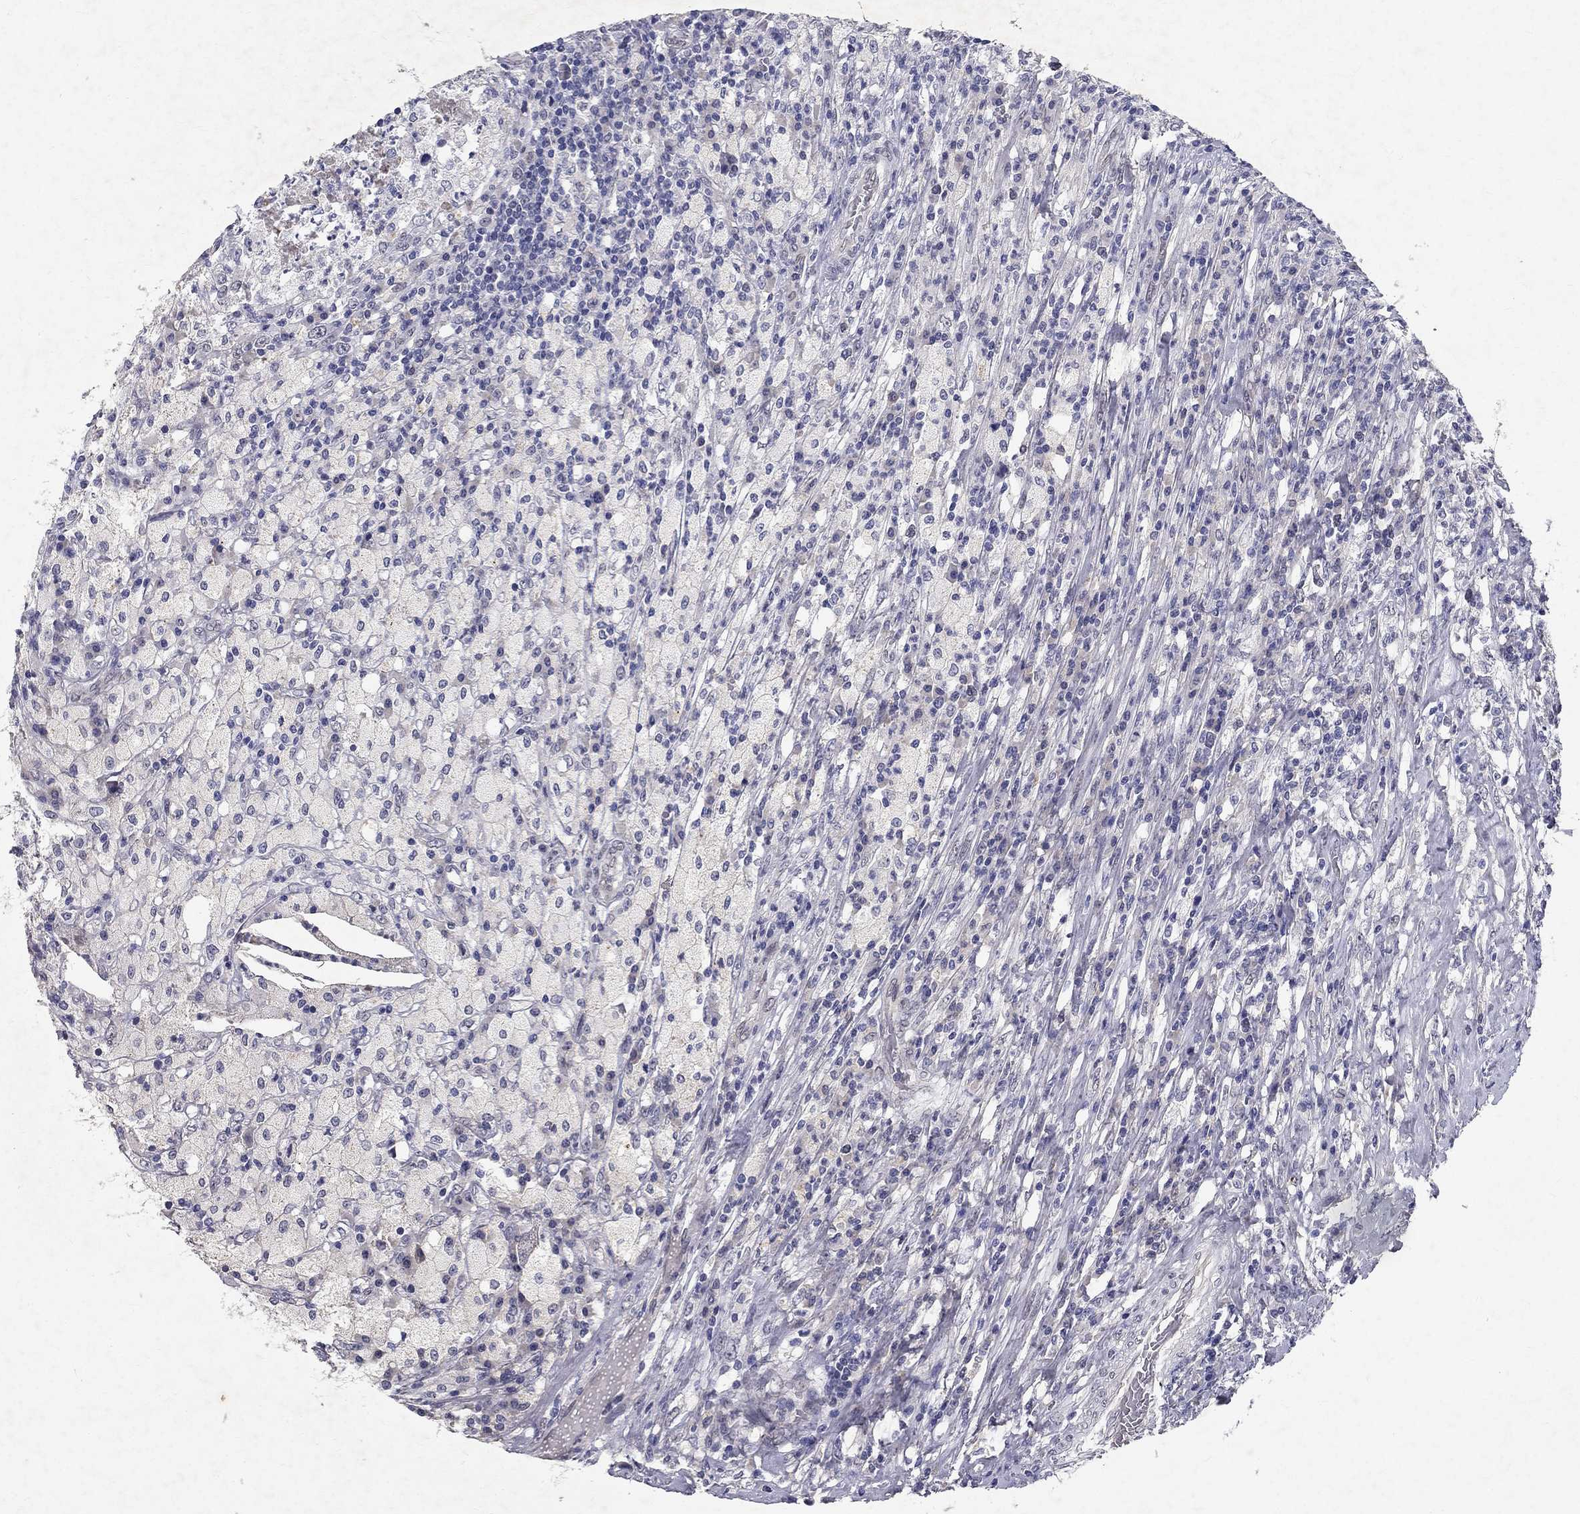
{"staining": {"intensity": "negative", "quantity": "none", "location": "none"}, "tissue": "testis cancer", "cell_type": "Tumor cells", "image_type": "cancer", "snomed": [{"axis": "morphology", "description": "Necrosis, NOS"}, {"axis": "morphology", "description": "Carcinoma, Embryonal, NOS"}, {"axis": "topography", "description": "Testis"}], "caption": "The immunohistochemistry (IHC) micrograph has no significant staining in tumor cells of embryonal carcinoma (testis) tissue.", "gene": "RBFOX1", "patient": {"sex": "male", "age": 19}}